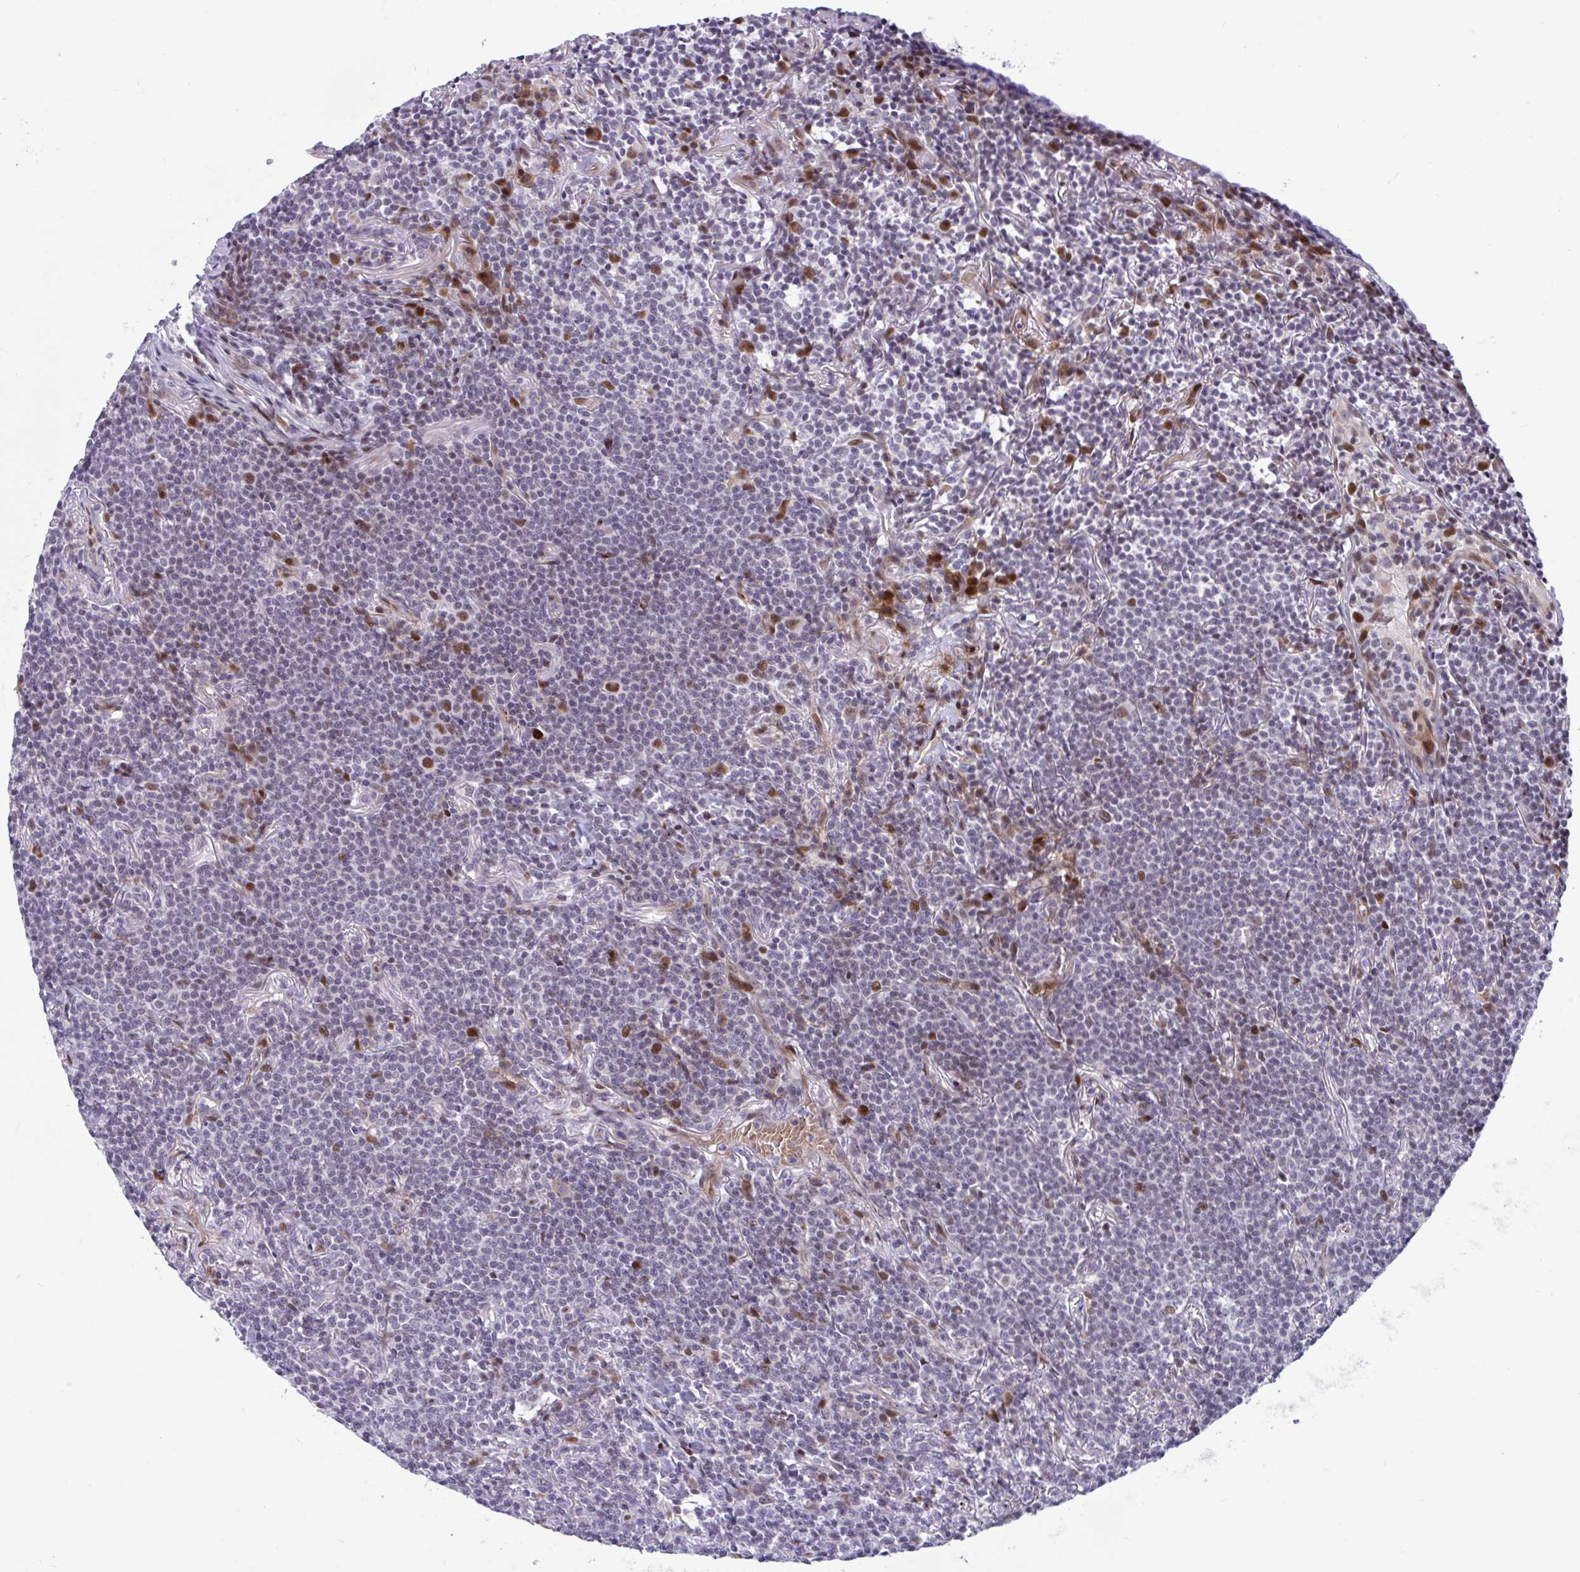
{"staining": {"intensity": "moderate", "quantity": "<25%", "location": "nuclear"}, "tissue": "lymphoma", "cell_type": "Tumor cells", "image_type": "cancer", "snomed": [{"axis": "morphology", "description": "Malignant lymphoma, non-Hodgkin's type, Low grade"}, {"axis": "topography", "description": "Lung"}], "caption": "Protein staining of lymphoma tissue reveals moderate nuclear positivity in about <25% of tumor cells.", "gene": "RBL1", "patient": {"sex": "female", "age": 71}}